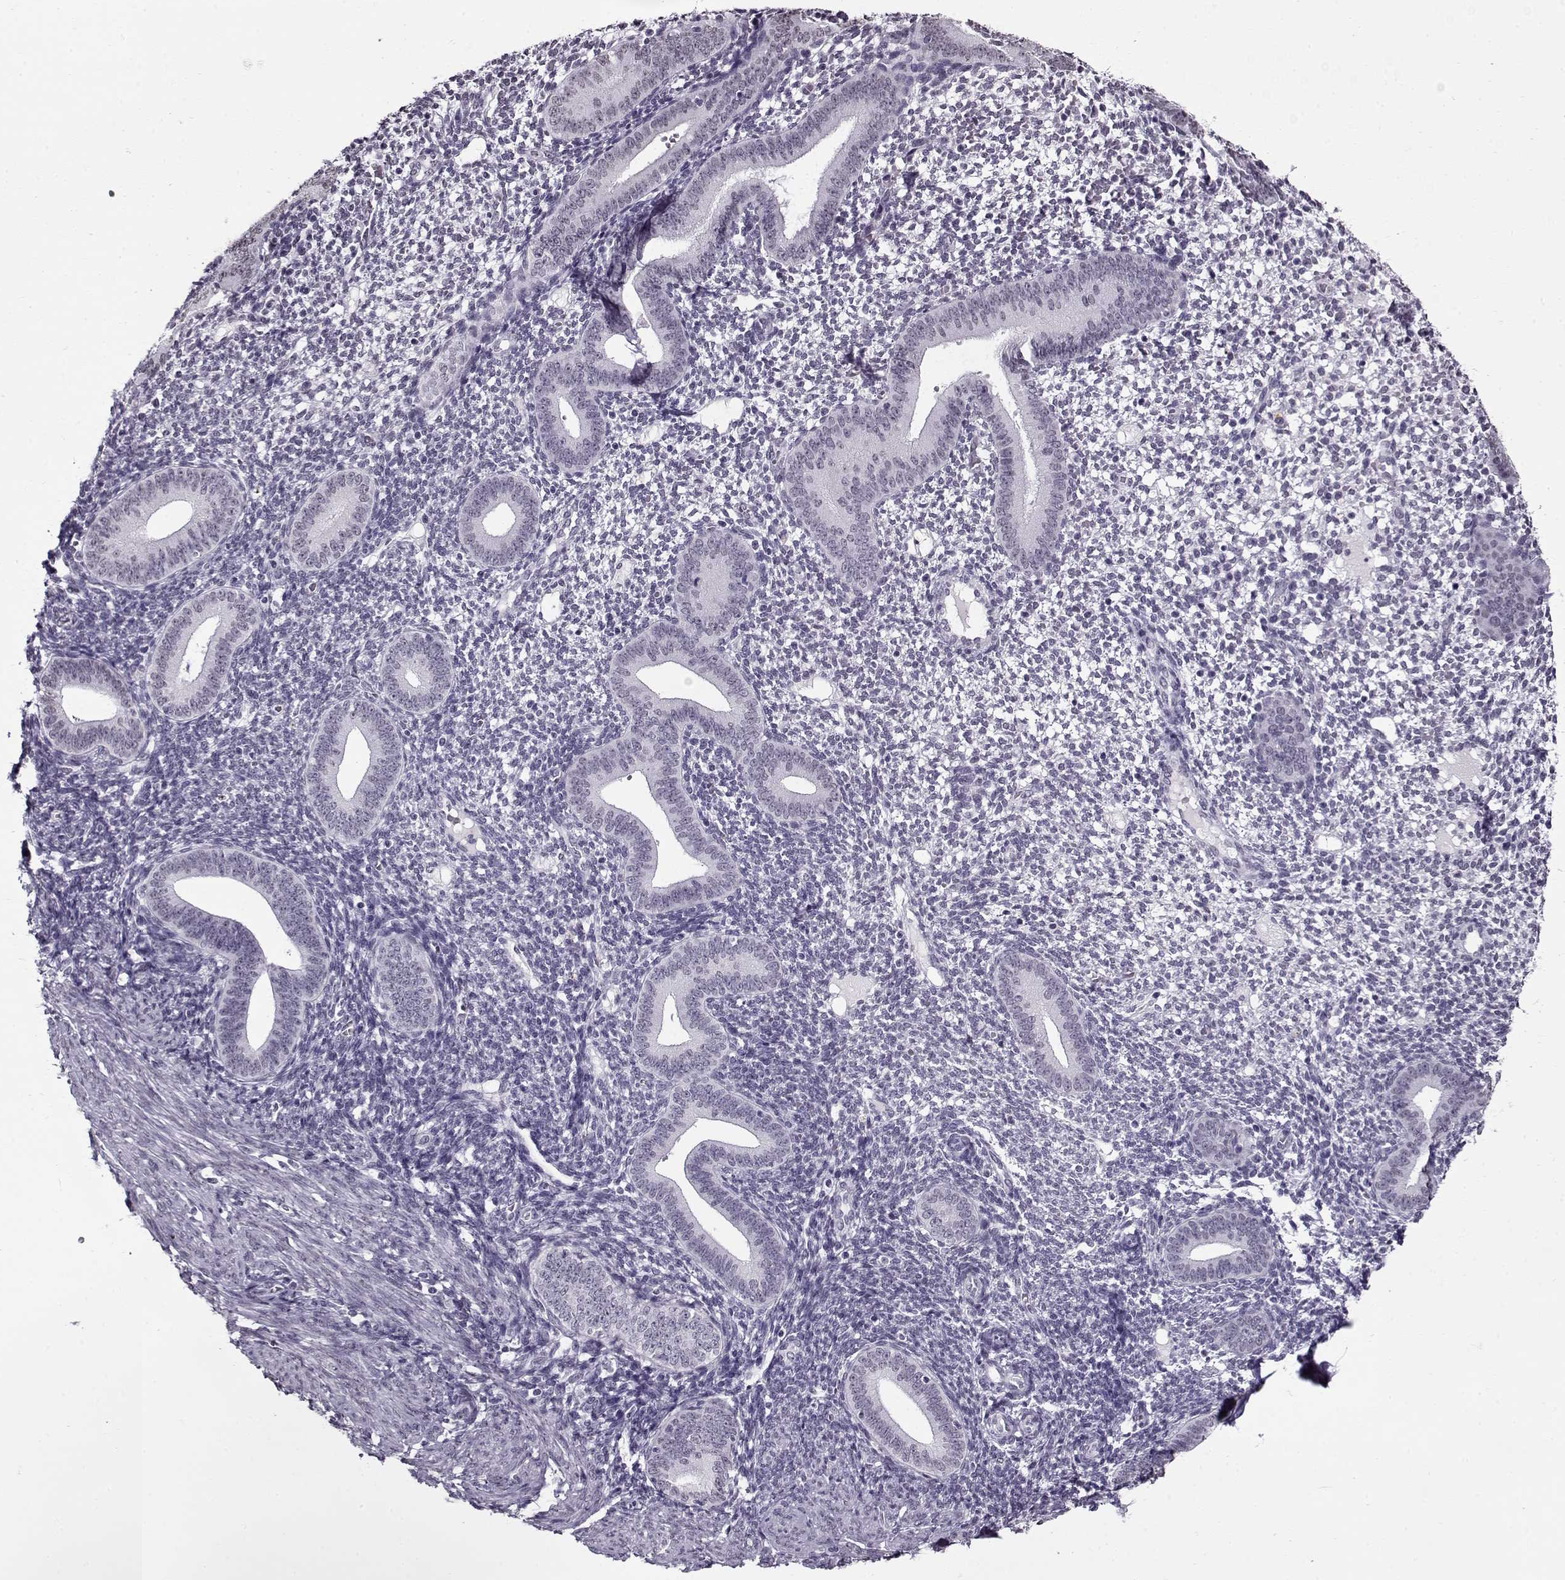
{"staining": {"intensity": "negative", "quantity": "none", "location": "none"}, "tissue": "endometrium", "cell_type": "Cells in endometrial stroma", "image_type": "normal", "snomed": [{"axis": "morphology", "description": "Normal tissue, NOS"}, {"axis": "topography", "description": "Endometrium"}], "caption": "Endometrium was stained to show a protein in brown. There is no significant expression in cells in endometrial stroma. The staining was performed using DAB to visualize the protein expression in brown, while the nuclei were stained in blue with hematoxylin (Magnification: 20x).", "gene": "PRMT8", "patient": {"sex": "female", "age": 40}}